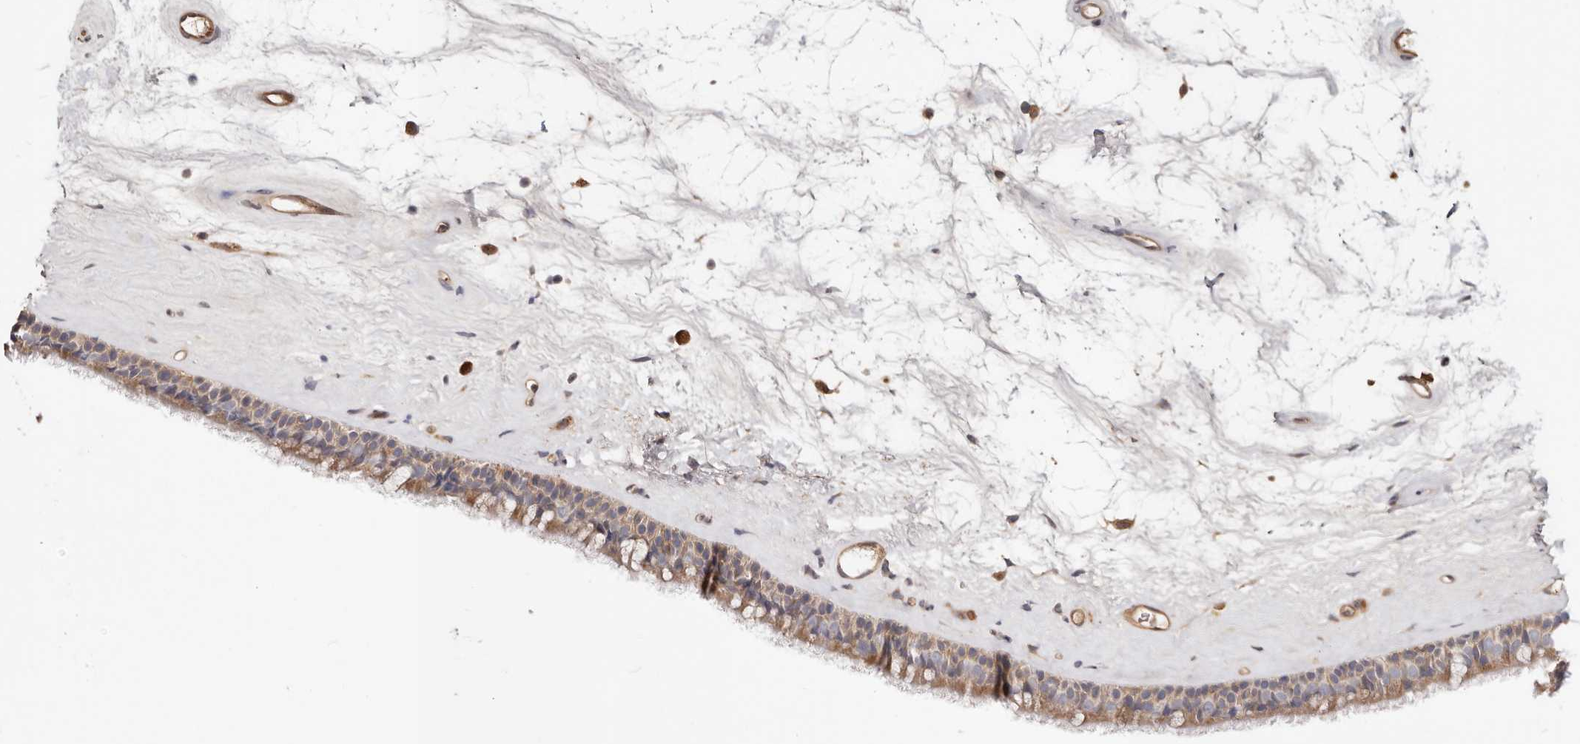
{"staining": {"intensity": "moderate", "quantity": "25%-75%", "location": "cytoplasmic/membranous"}, "tissue": "nasopharynx", "cell_type": "Respiratory epithelial cells", "image_type": "normal", "snomed": [{"axis": "morphology", "description": "Normal tissue, NOS"}, {"axis": "topography", "description": "Nasopharynx"}], "caption": "A brown stain highlights moderate cytoplasmic/membranous staining of a protein in respiratory epithelial cells of unremarkable nasopharynx. (Brightfield microscopy of DAB IHC at high magnification).", "gene": "MACF1", "patient": {"sex": "male", "age": 64}}